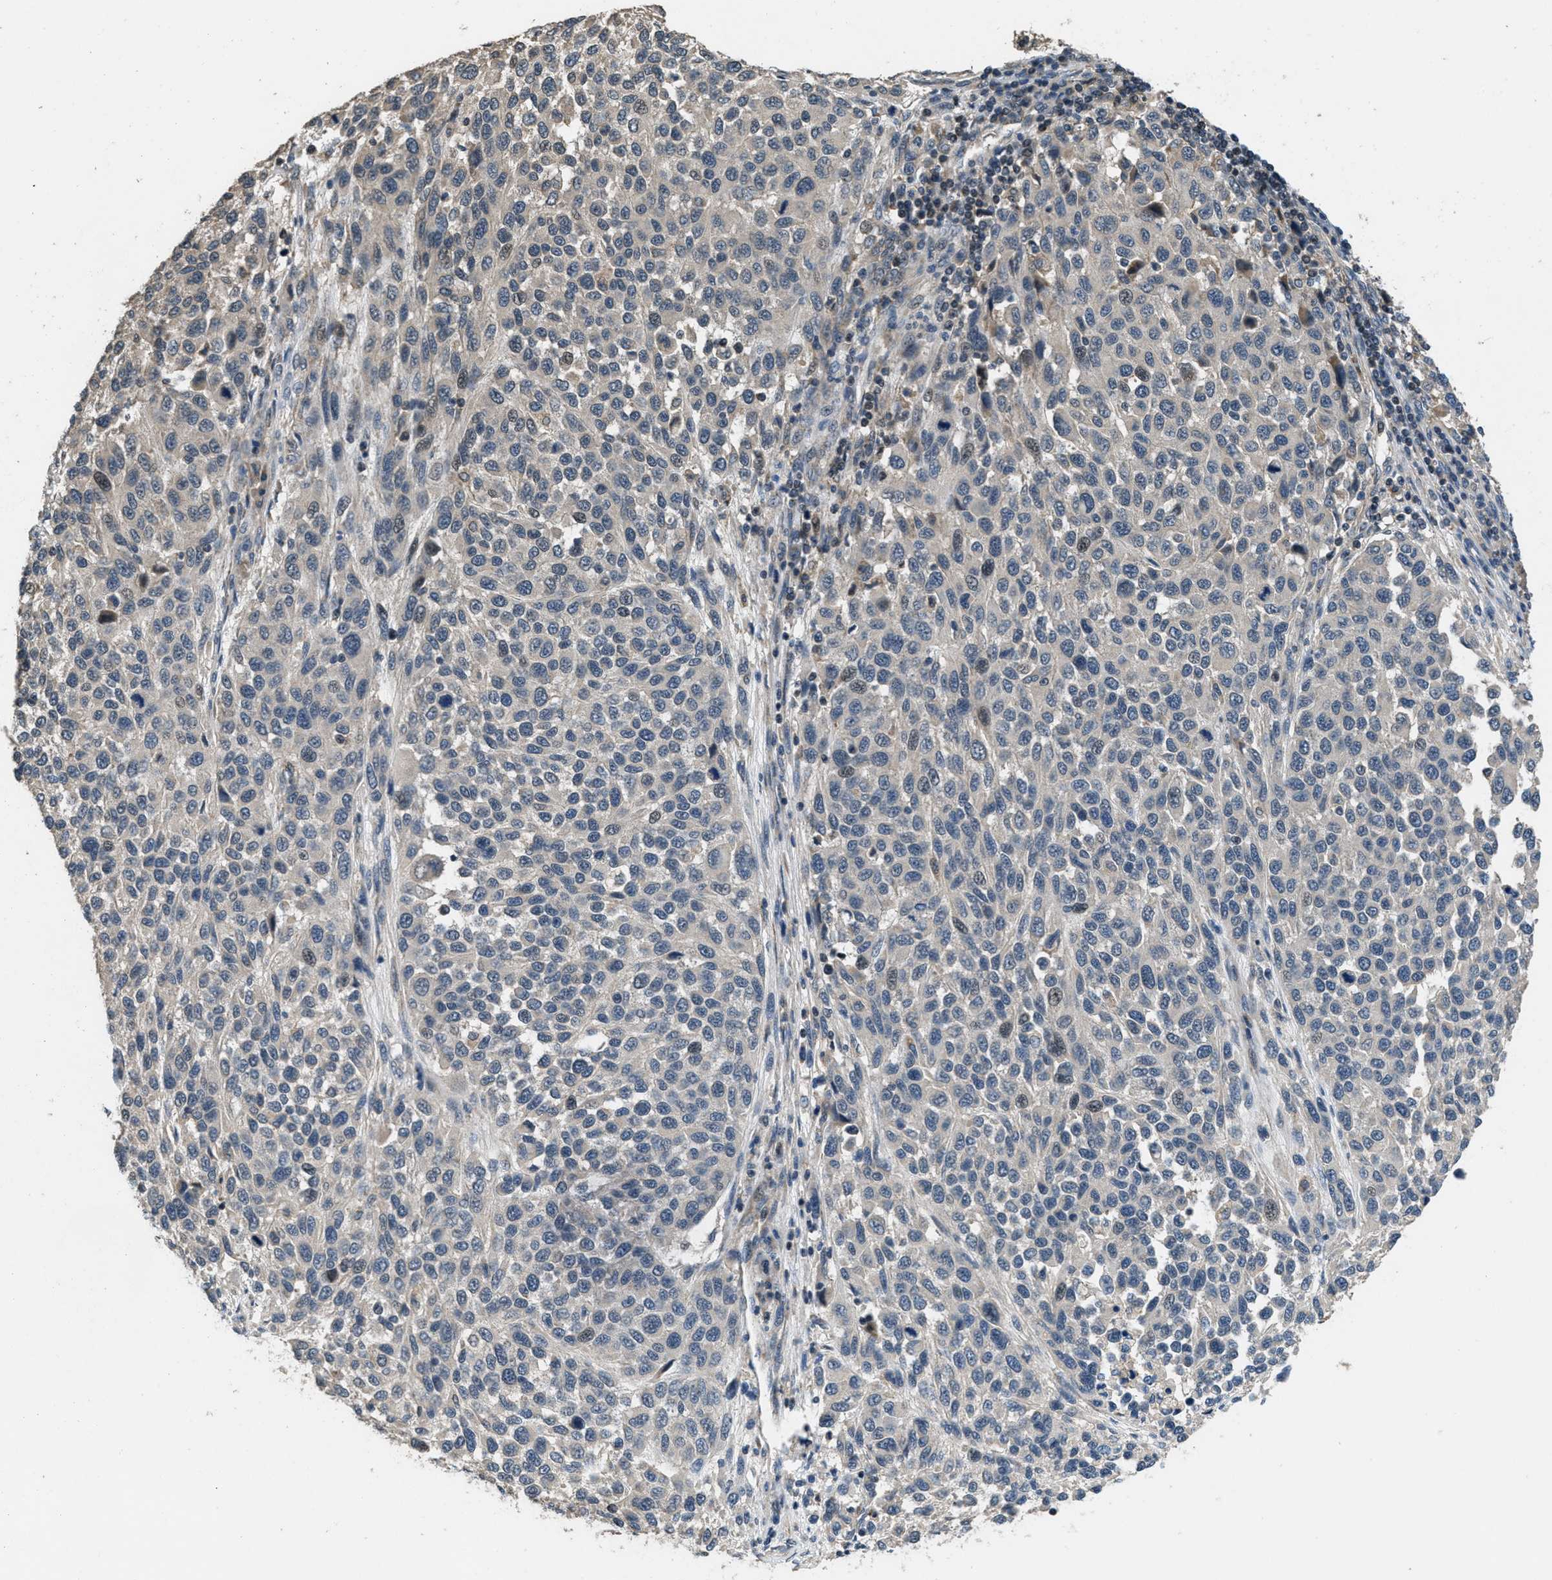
{"staining": {"intensity": "weak", "quantity": "<25%", "location": "nuclear"}, "tissue": "melanoma", "cell_type": "Tumor cells", "image_type": "cancer", "snomed": [{"axis": "morphology", "description": "Malignant melanoma, Metastatic site"}, {"axis": "topography", "description": "Lymph node"}], "caption": "High power microscopy histopathology image of an immunohistochemistry (IHC) photomicrograph of melanoma, revealing no significant expression in tumor cells.", "gene": "NAT1", "patient": {"sex": "male", "age": 61}}